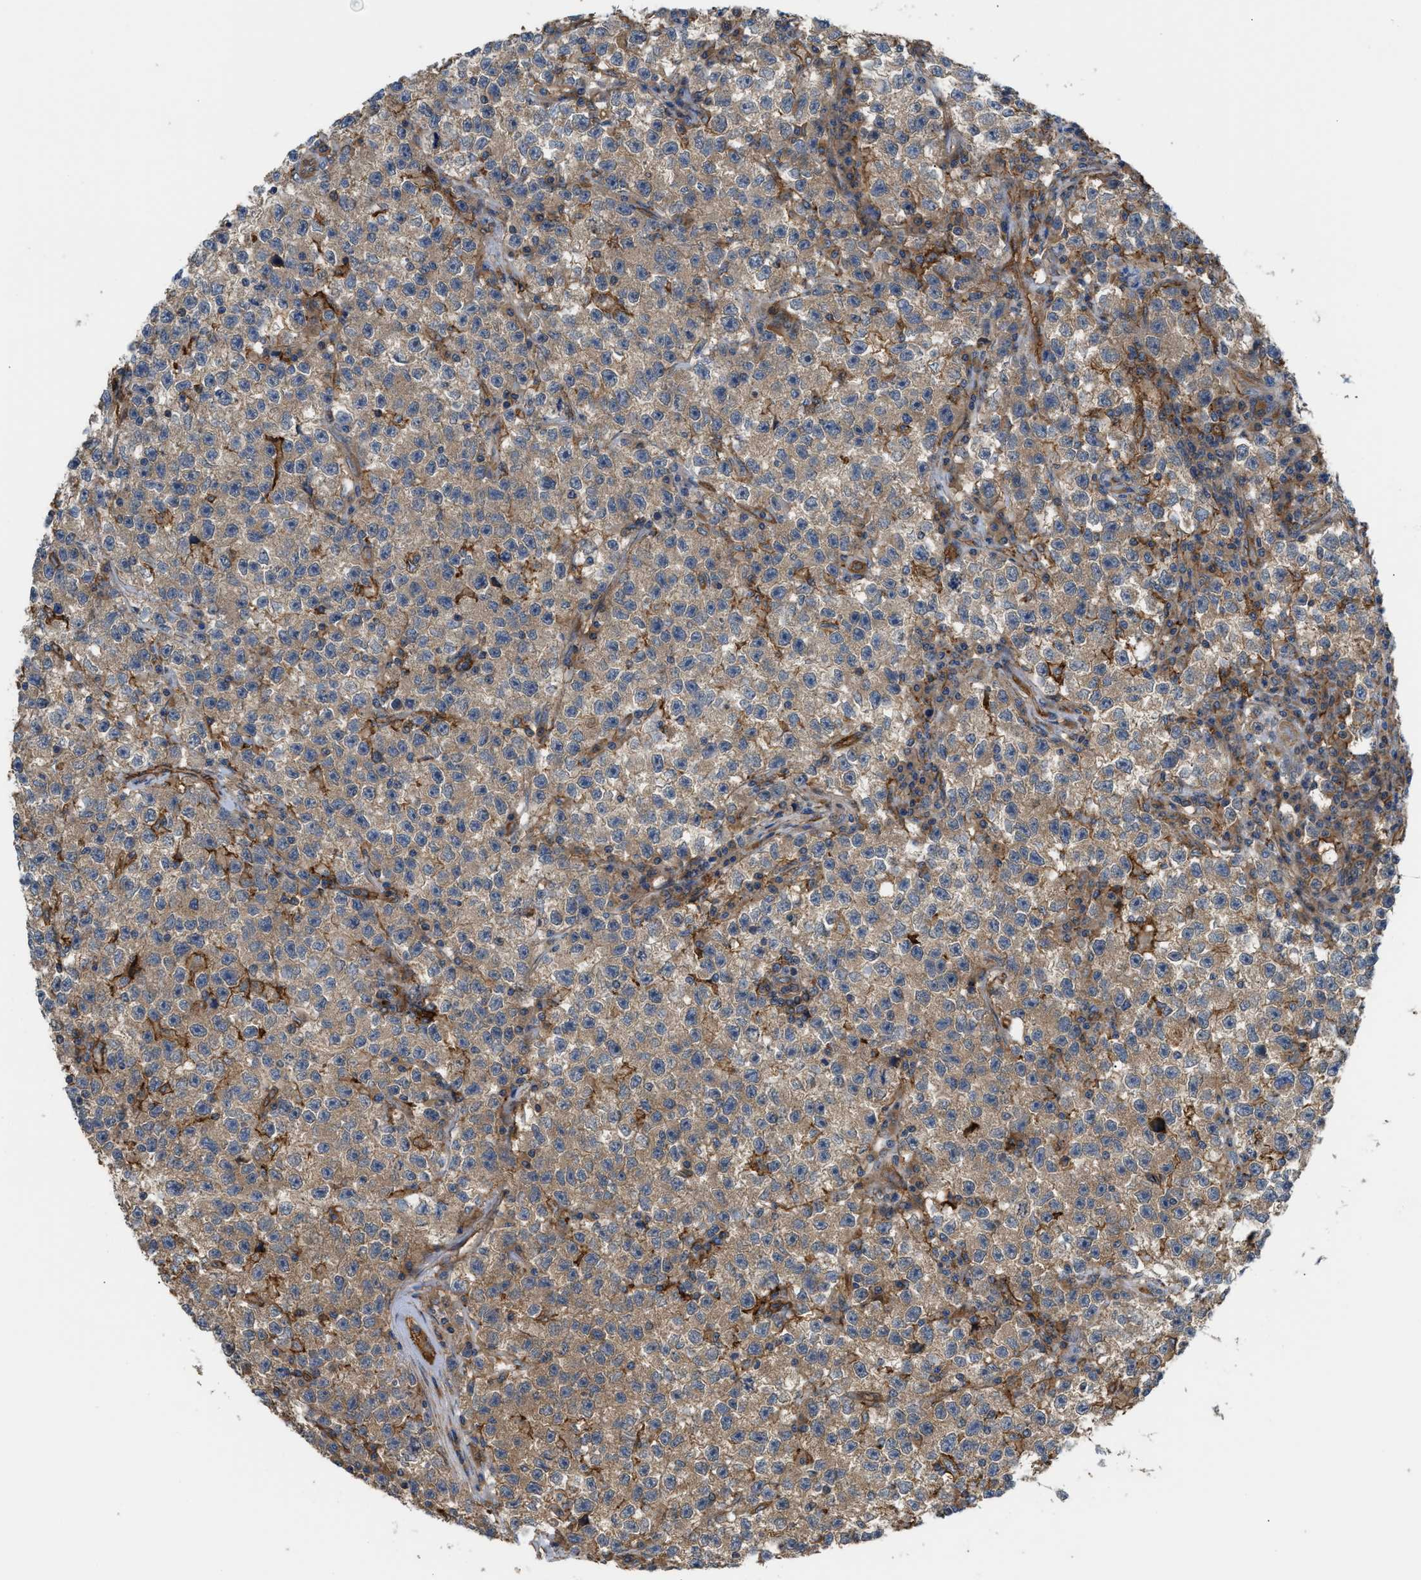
{"staining": {"intensity": "moderate", "quantity": ">75%", "location": "cytoplasmic/membranous"}, "tissue": "testis cancer", "cell_type": "Tumor cells", "image_type": "cancer", "snomed": [{"axis": "morphology", "description": "Seminoma, NOS"}, {"axis": "topography", "description": "Testis"}], "caption": "Human seminoma (testis) stained with a brown dye reveals moderate cytoplasmic/membranous positive expression in about >75% of tumor cells.", "gene": "DDHD2", "patient": {"sex": "male", "age": 22}}